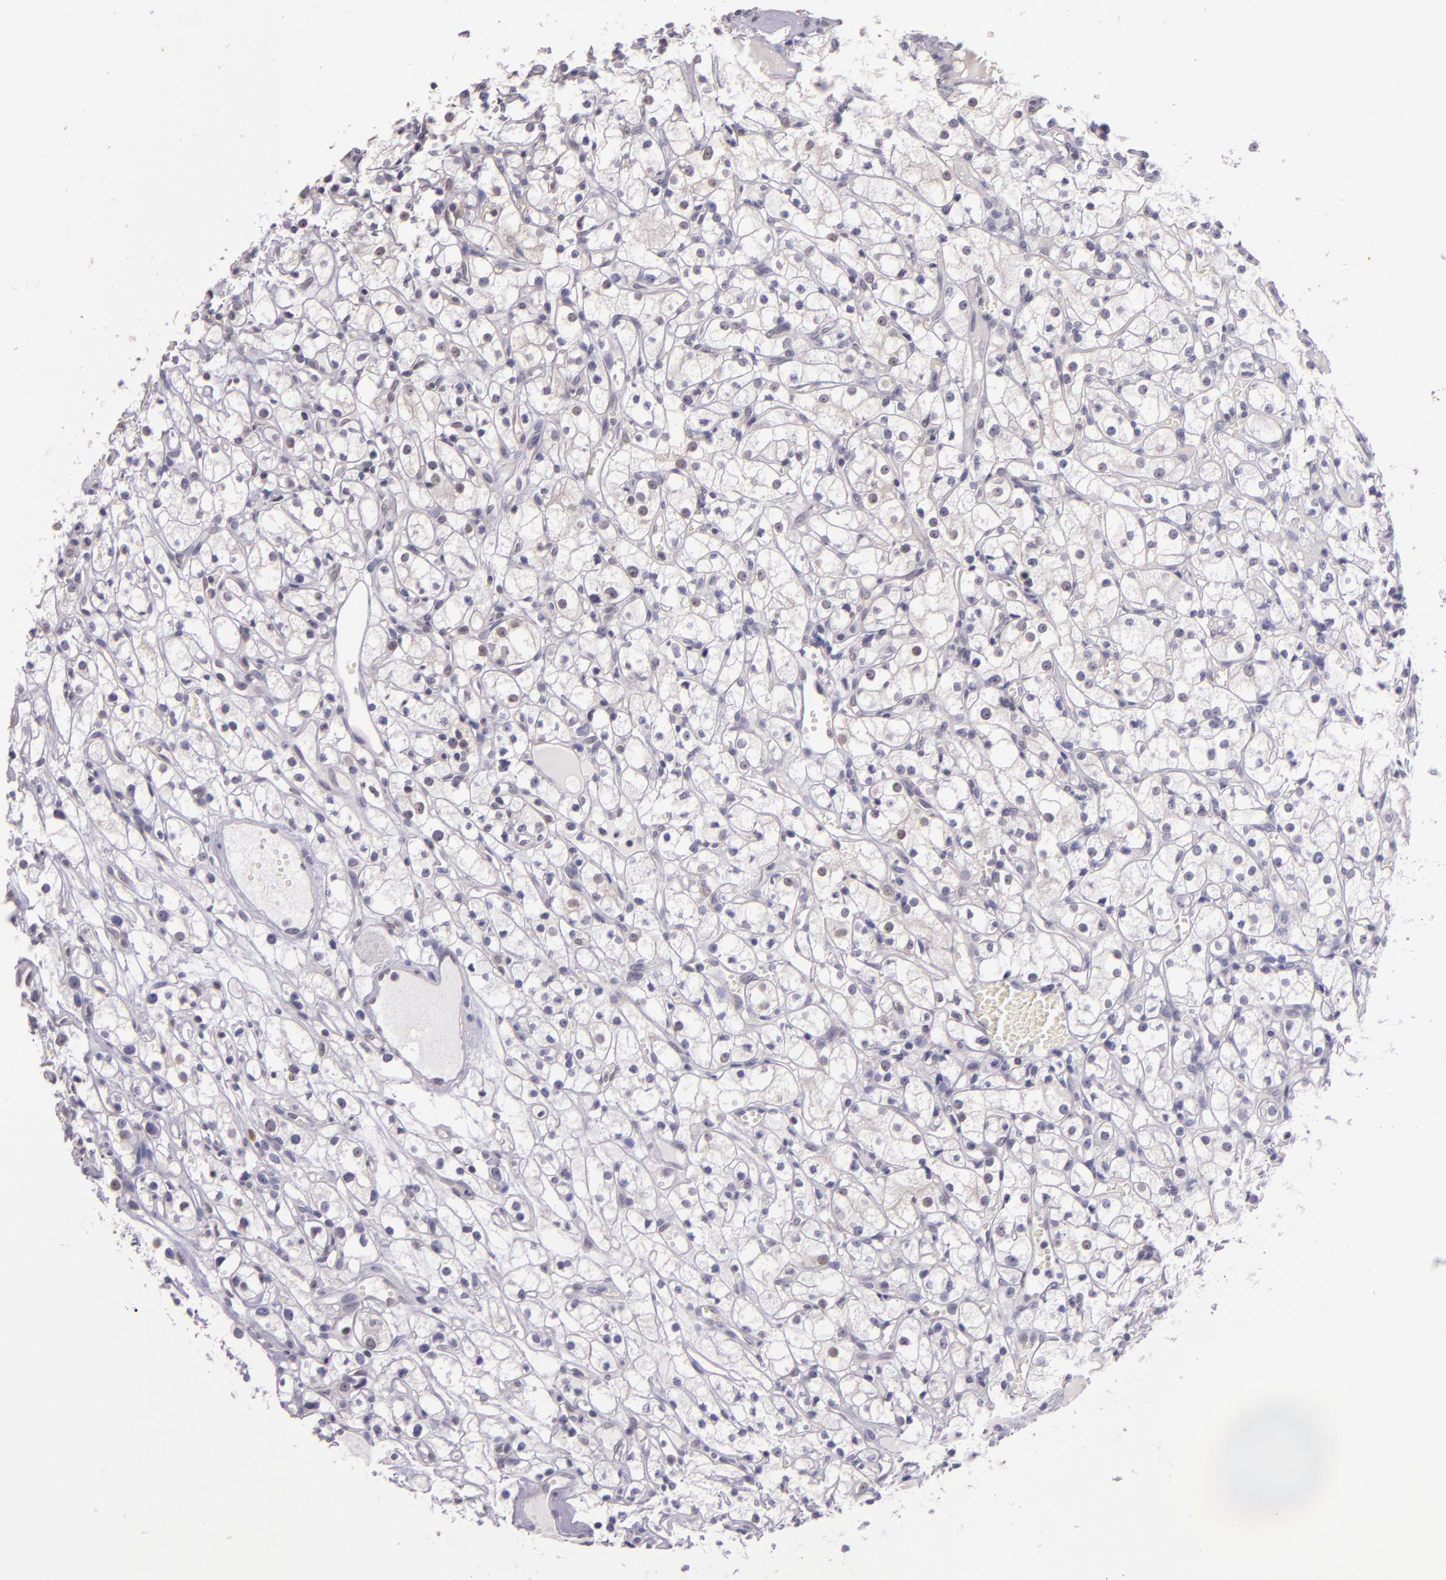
{"staining": {"intensity": "weak", "quantity": "<25%", "location": "nuclear"}, "tissue": "renal cancer", "cell_type": "Tumor cells", "image_type": "cancer", "snomed": [{"axis": "morphology", "description": "Adenocarcinoma, NOS"}, {"axis": "topography", "description": "Kidney"}], "caption": "DAB (3,3'-diaminobenzidine) immunohistochemical staining of adenocarcinoma (renal) demonstrates no significant staining in tumor cells.", "gene": "HSPA8", "patient": {"sex": "male", "age": 61}}